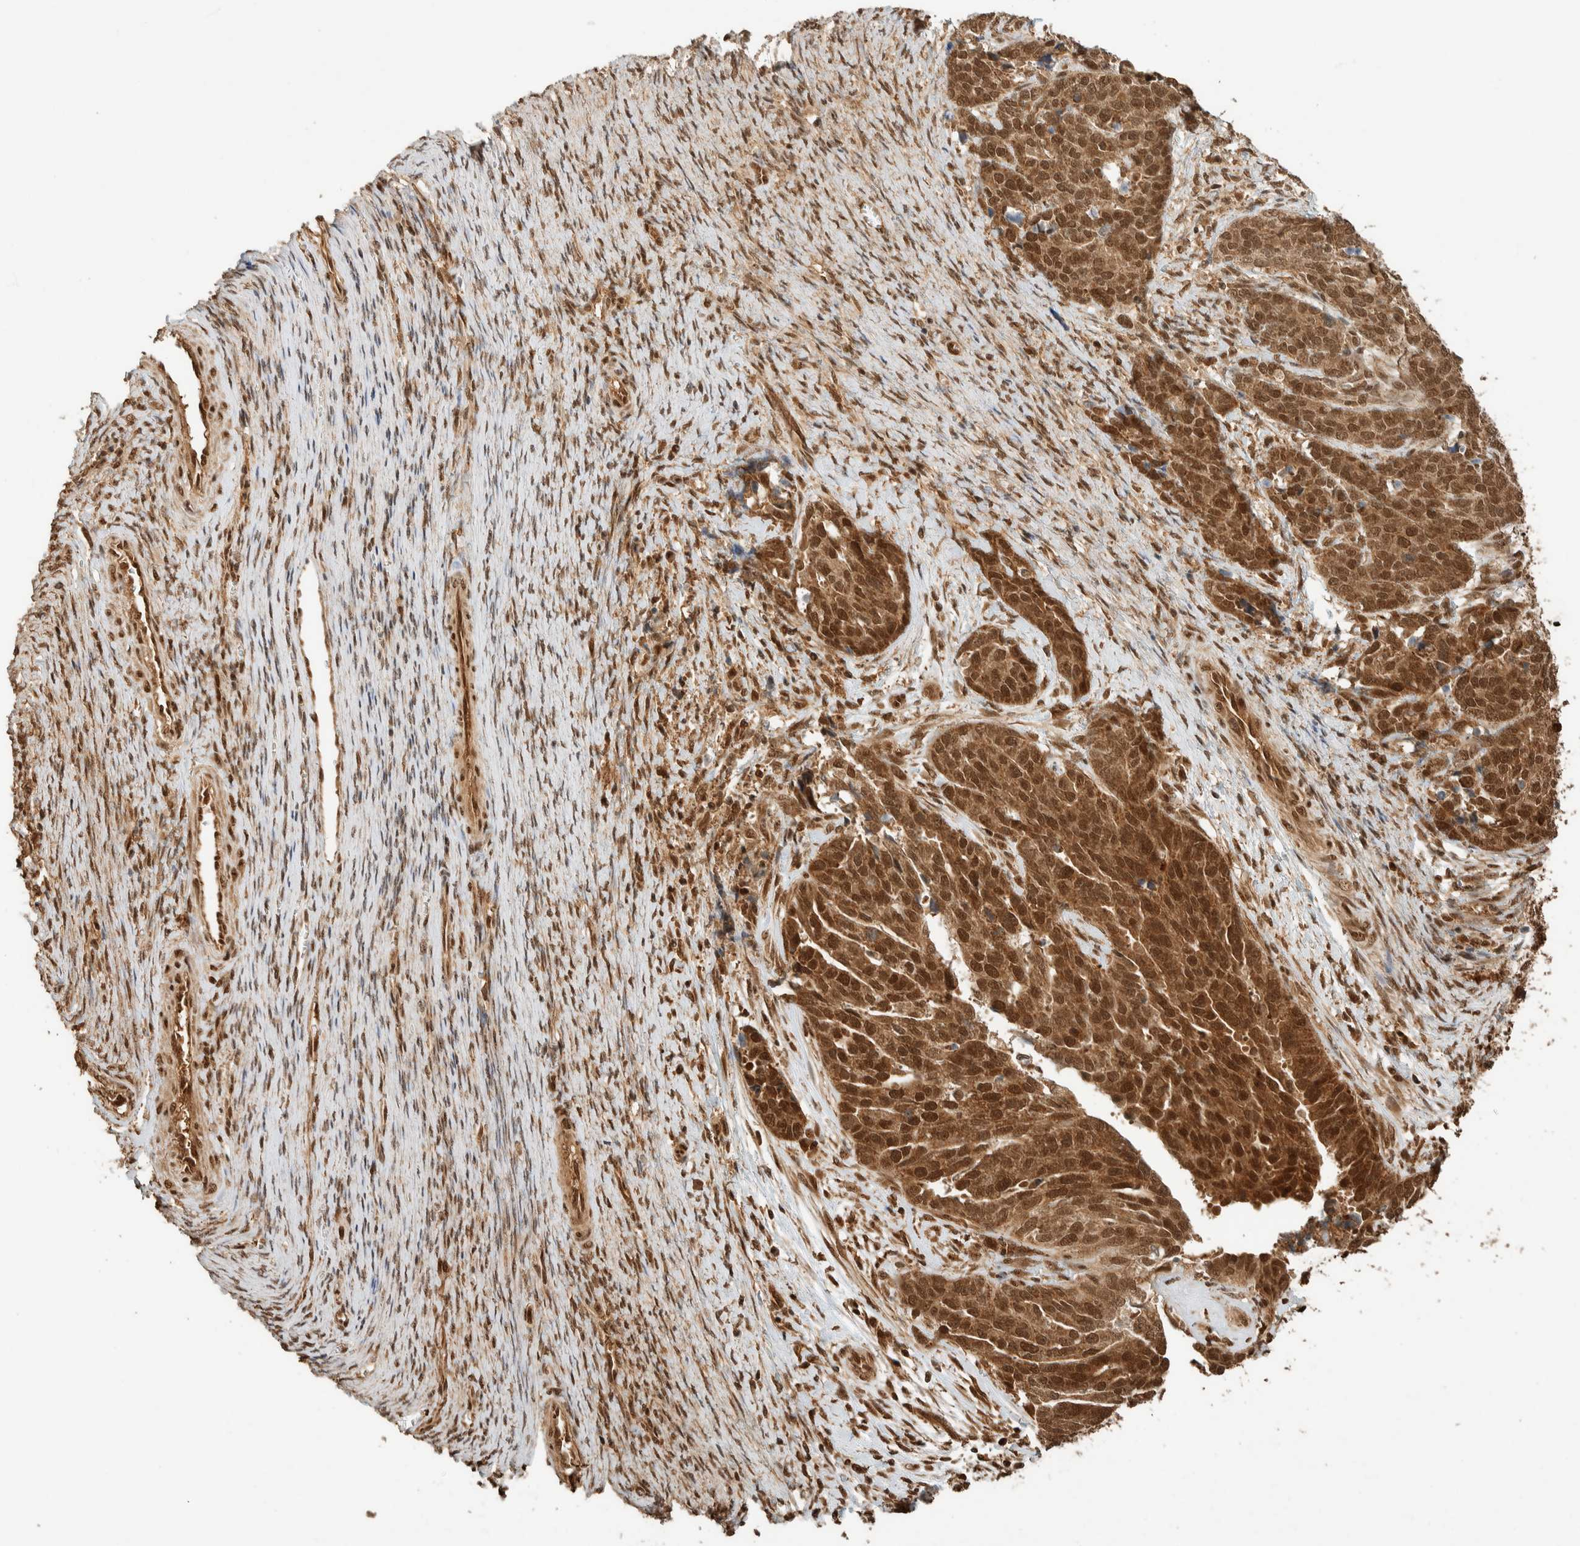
{"staining": {"intensity": "strong", "quantity": ">75%", "location": "cytoplasmic/membranous,nuclear"}, "tissue": "ovarian cancer", "cell_type": "Tumor cells", "image_type": "cancer", "snomed": [{"axis": "morphology", "description": "Cystadenocarcinoma, serous, NOS"}, {"axis": "topography", "description": "Ovary"}], "caption": "Approximately >75% of tumor cells in human ovarian cancer (serous cystadenocarcinoma) reveal strong cytoplasmic/membranous and nuclear protein expression as visualized by brown immunohistochemical staining.", "gene": "ZBTB2", "patient": {"sex": "female", "age": 44}}